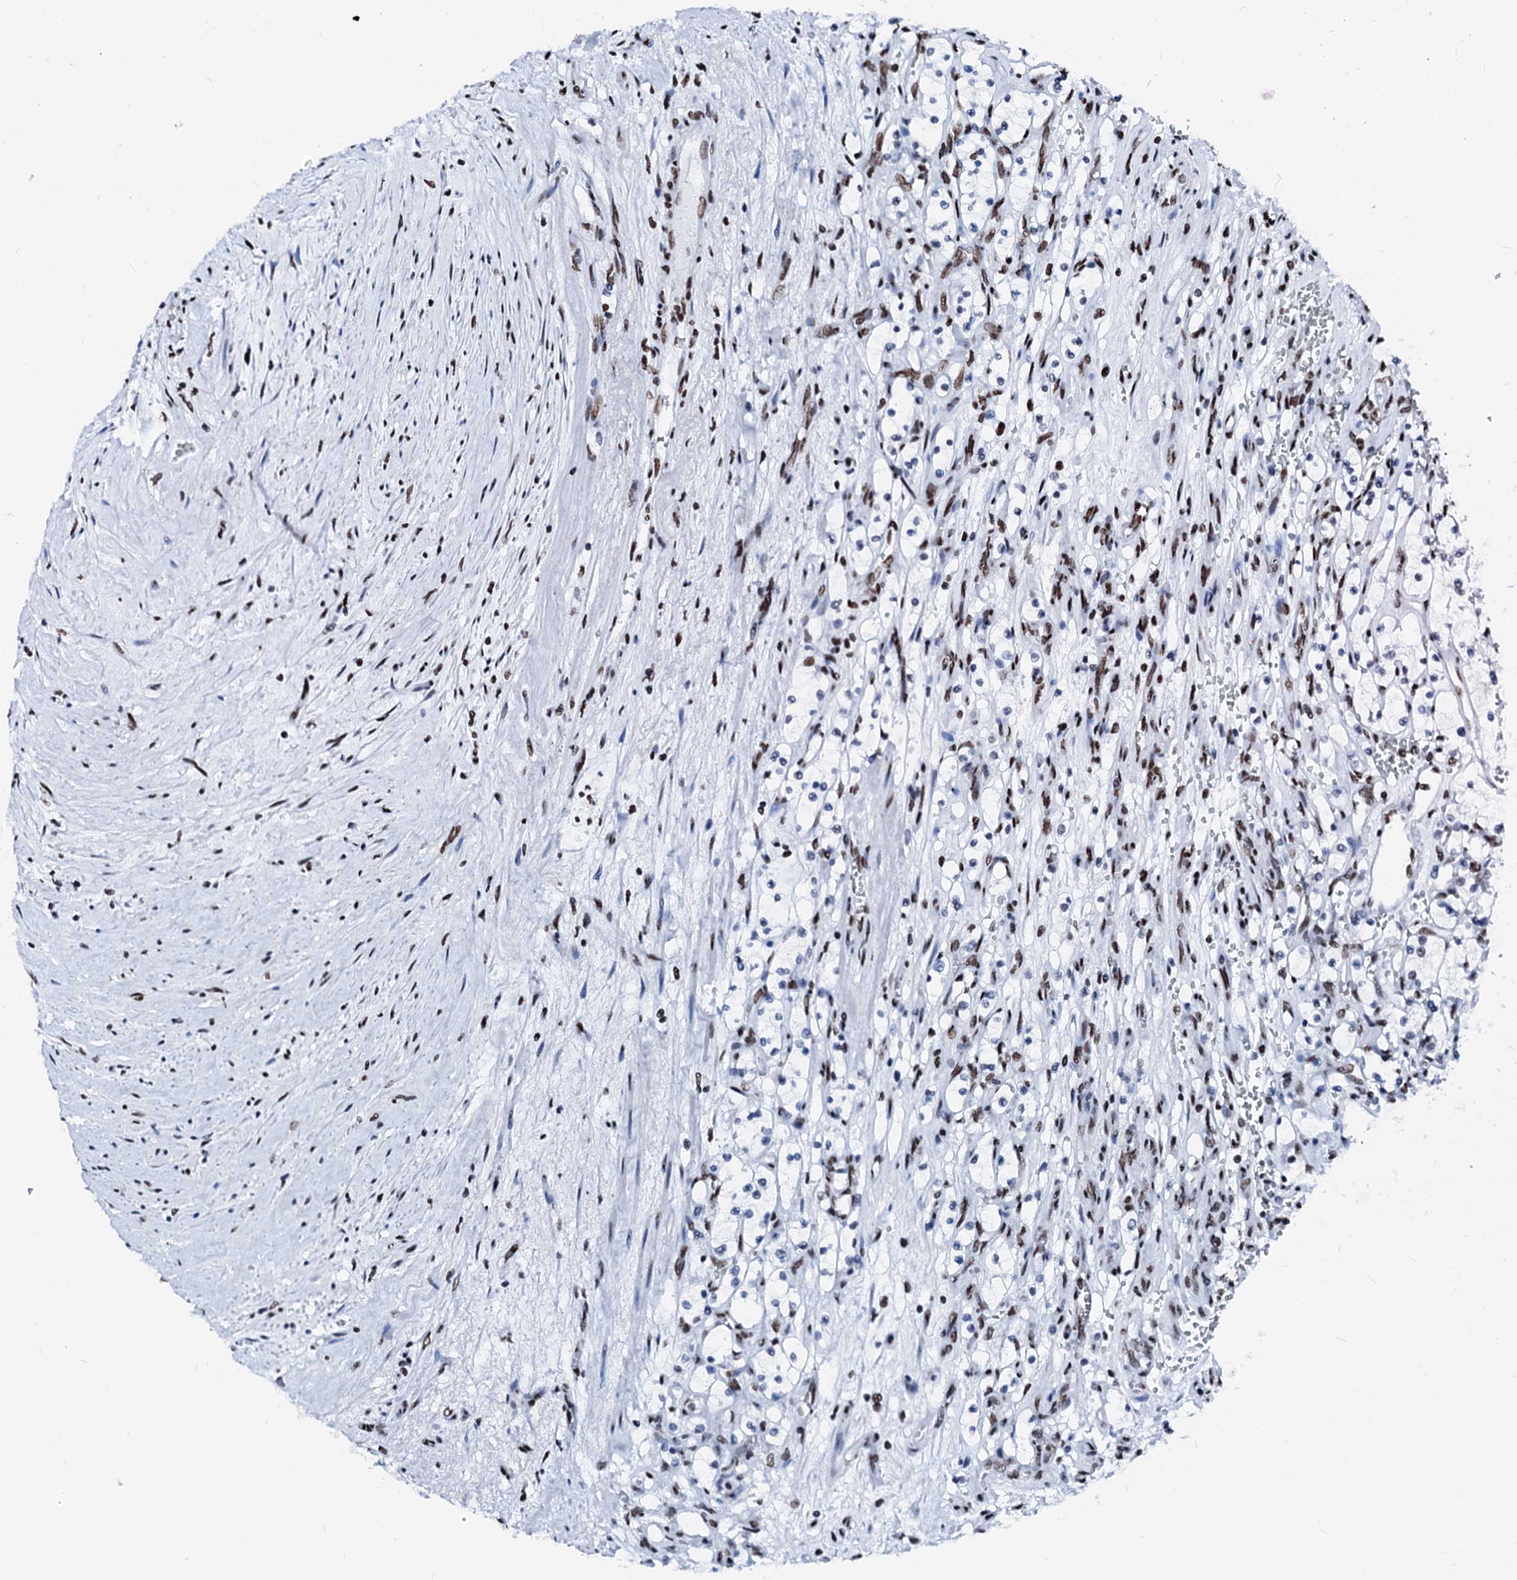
{"staining": {"intensity": "moderate", "quantity": "<25%", "location": "nuclear"}, "tissue": "renal cancer", "cell_type": "Tumor cells", "image_type": "cancer", "snomed": [{"axis": "morphology", "description": "Adenocarcinoma, NOS"}, {"axis": "topography", "description": "Kidney"}], "caption": "A low amount of moderate nuclear positivity is identified in about <25% of tumor cells in renal cancer (adenocarcinoma) tissue.", "gene": "RALY", "patient": {"sex": "female", "age": 69}}